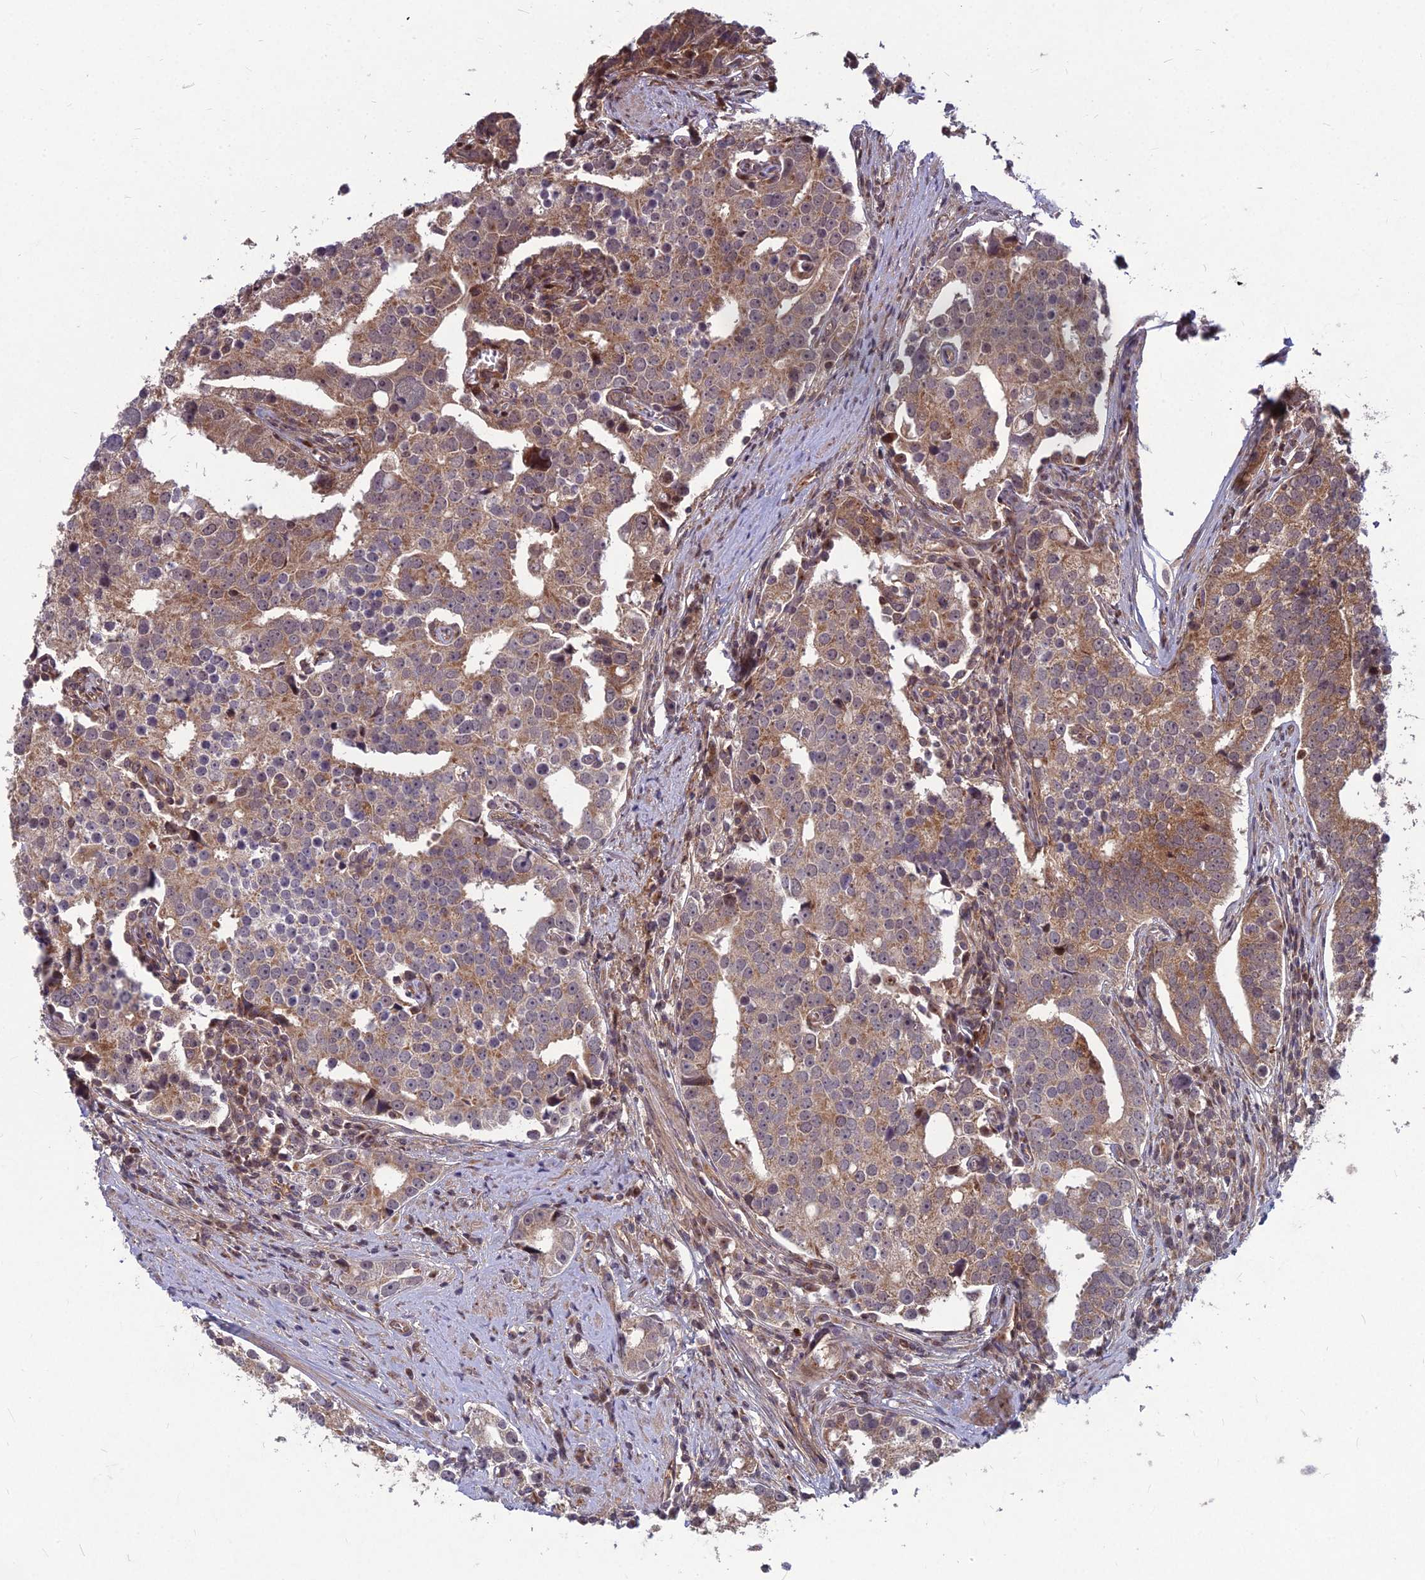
{"staining": {"intensity": "moderate", "quantity": "<25%", "location": "cytoplasmic/membranous"}, "tissue": "prostate cancer", "cell_type": "Tumor cells", "image_type": "cancer", "snomed": [{"axis": "morphology", "description": "Adenocarcinoma, High grade"}, {"axis": "topography", "description": "Prostate"}], "caption": "This image reveals IHC staining of human adenocarcinoma (high-grade) (prostate), with low moderate cytoplasmic/membranous expression in about <25% of tumor cells.", "gene": "MFSD8", "patient": {"sex": "male", "age": 71}}